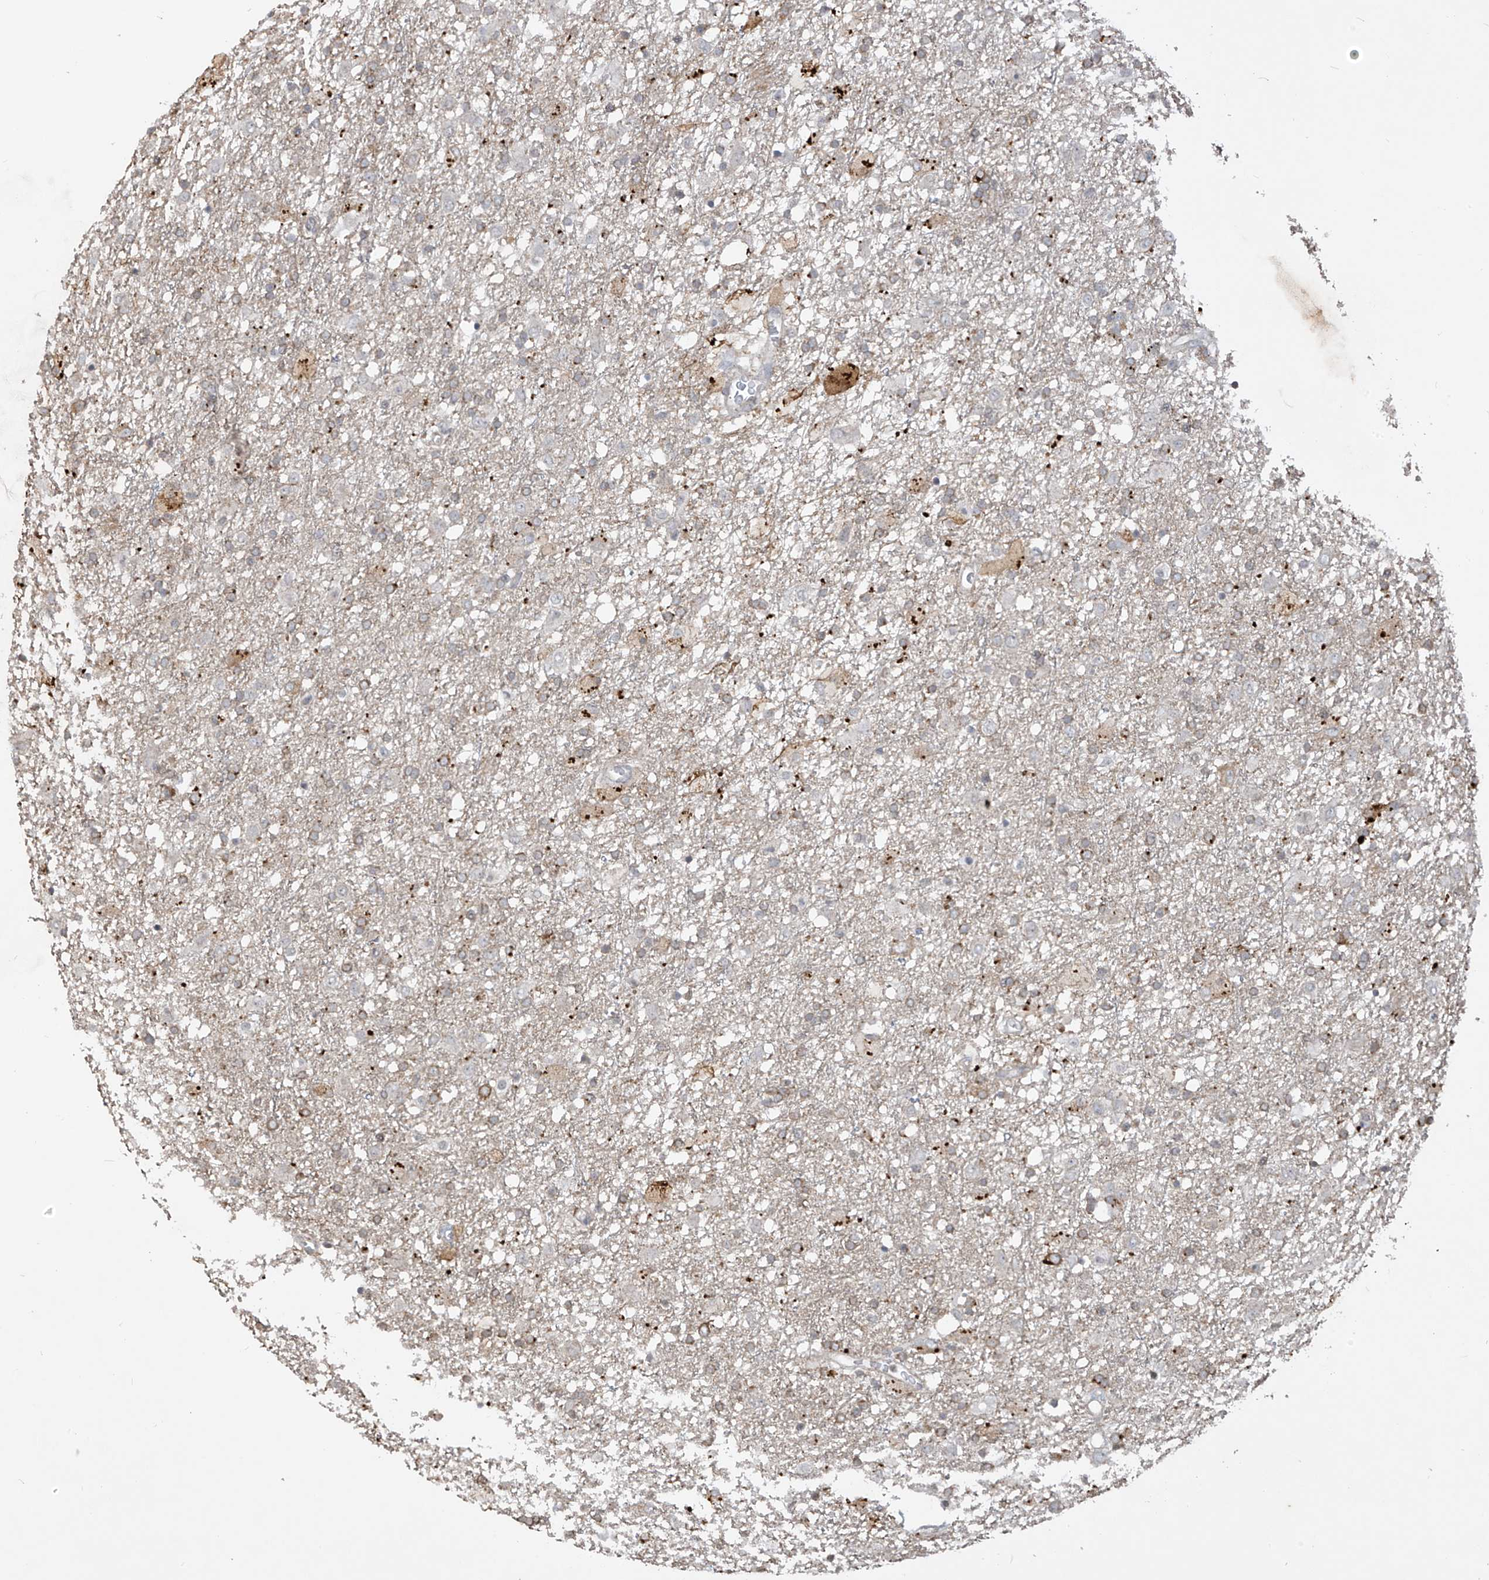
{"staining": {"intensity": "moderate", "quantity": "25%-75%", "location": "cytoplasmic/membranous"}, "tissue": "glioma", "cell_type": "Tumor cells", "image_type": "cancer", "snomed": [{"axis": "morphology", "description": "Glioma, malignant, Low grade"}, {"axis": "topography", "description": "Brain"}], "caption": "Moderate cytoplasmic/membranous protein positivity is appreciated in approximately 25%-75% of tumor cells in glioma.", "gene": "DGKQ", "patient": {"sex": "male", "age": 65}}